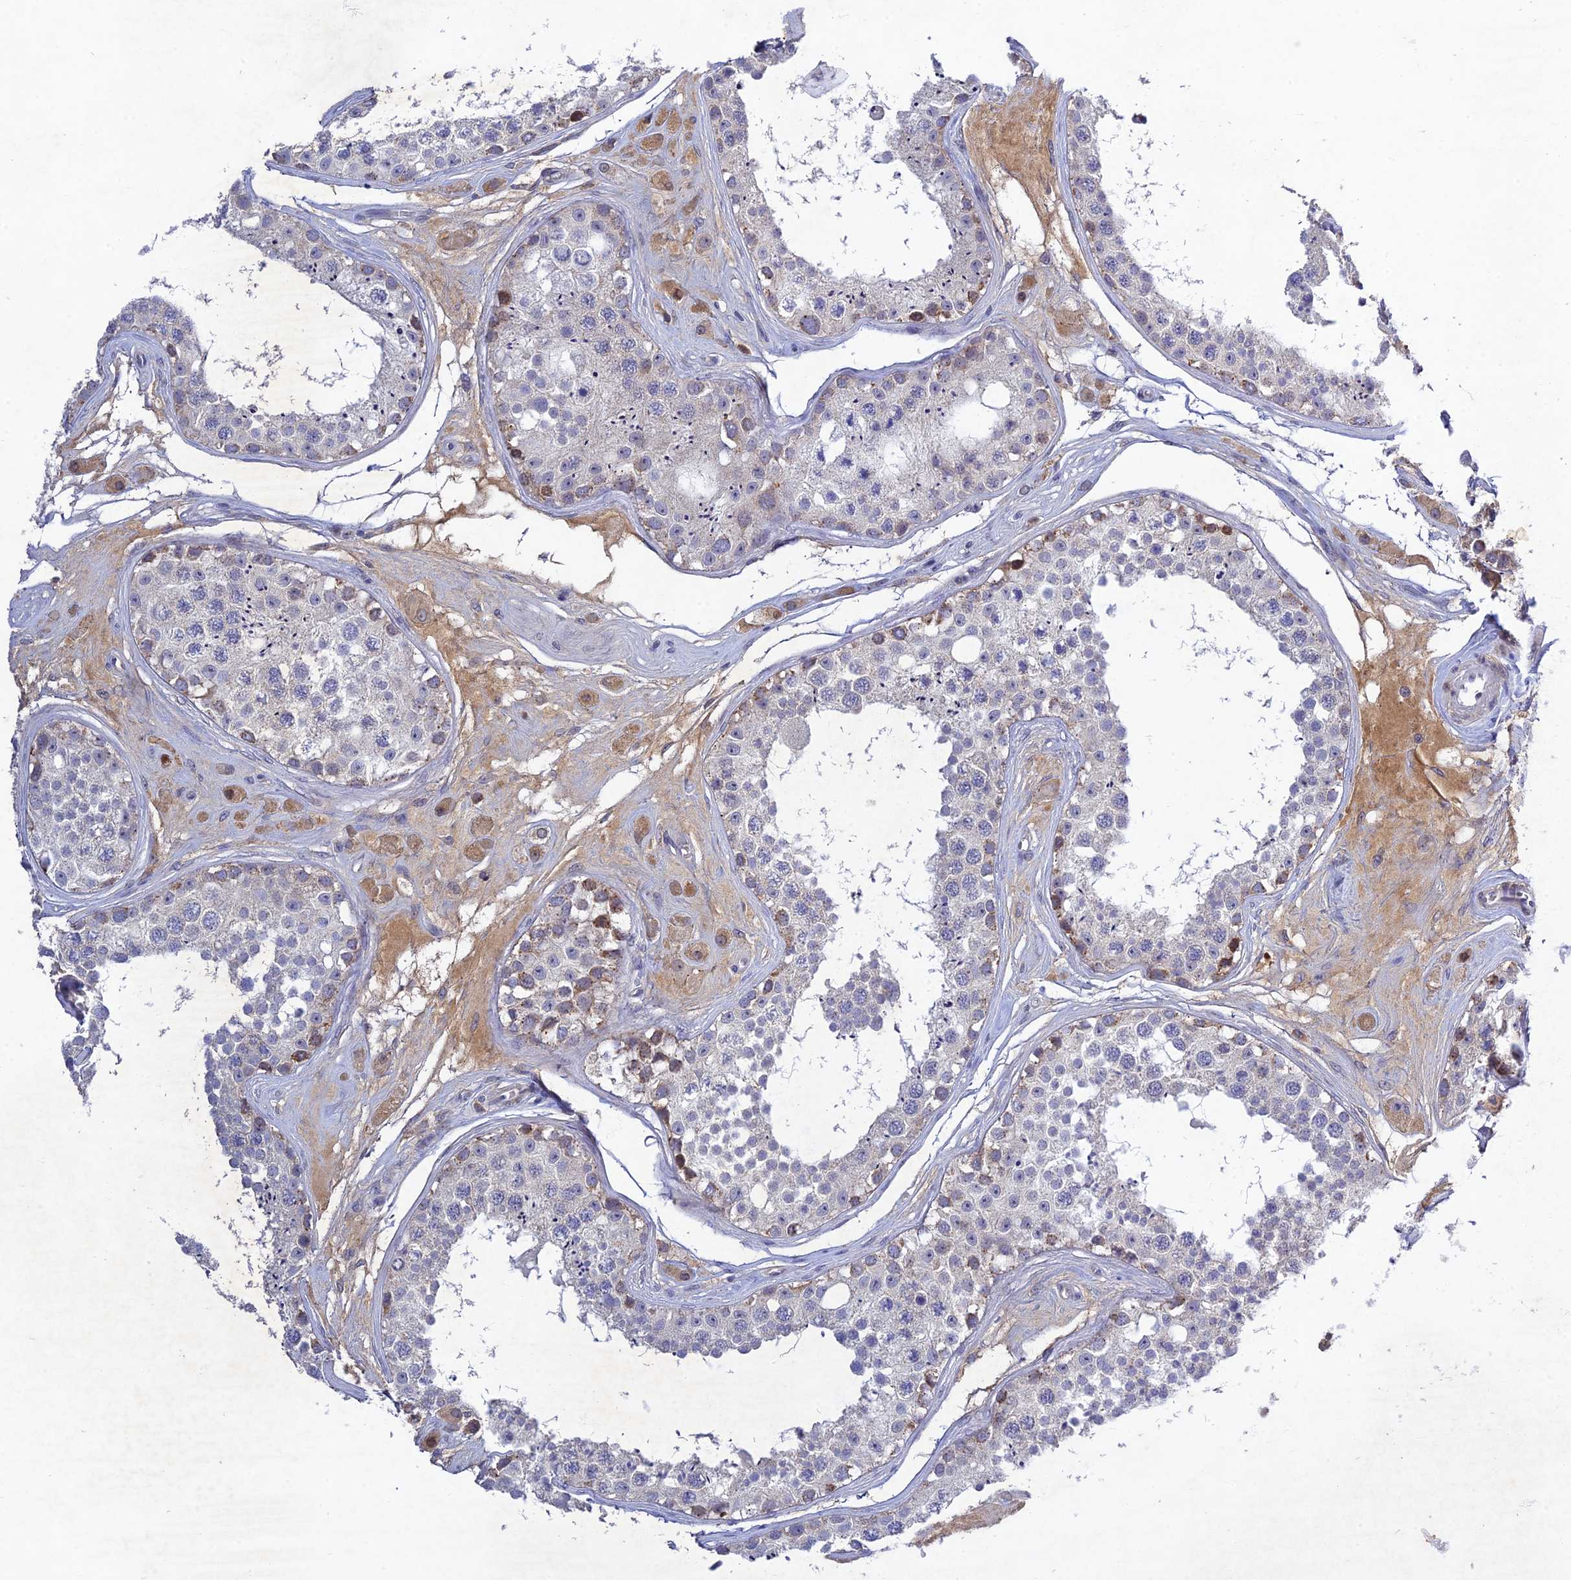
{"staining": {"intensity": "negative", "quantity": "none", "location": "none"}, "tissue": "testis", "cell_type": "Cells in seminiferous ducts", "image_type": "normal", "snomed": [{"axis": "morphology", "description": "Normal tissue, NOS"}, {"axis": "topography", "description": "Testis"}], "caption": "Immunohistochemistry of unremarkable human testis demonstrates no expression in cells in seminiferous ducts.", "gene": "CHST5", "patient": {"sex": "male", "age": 25}}